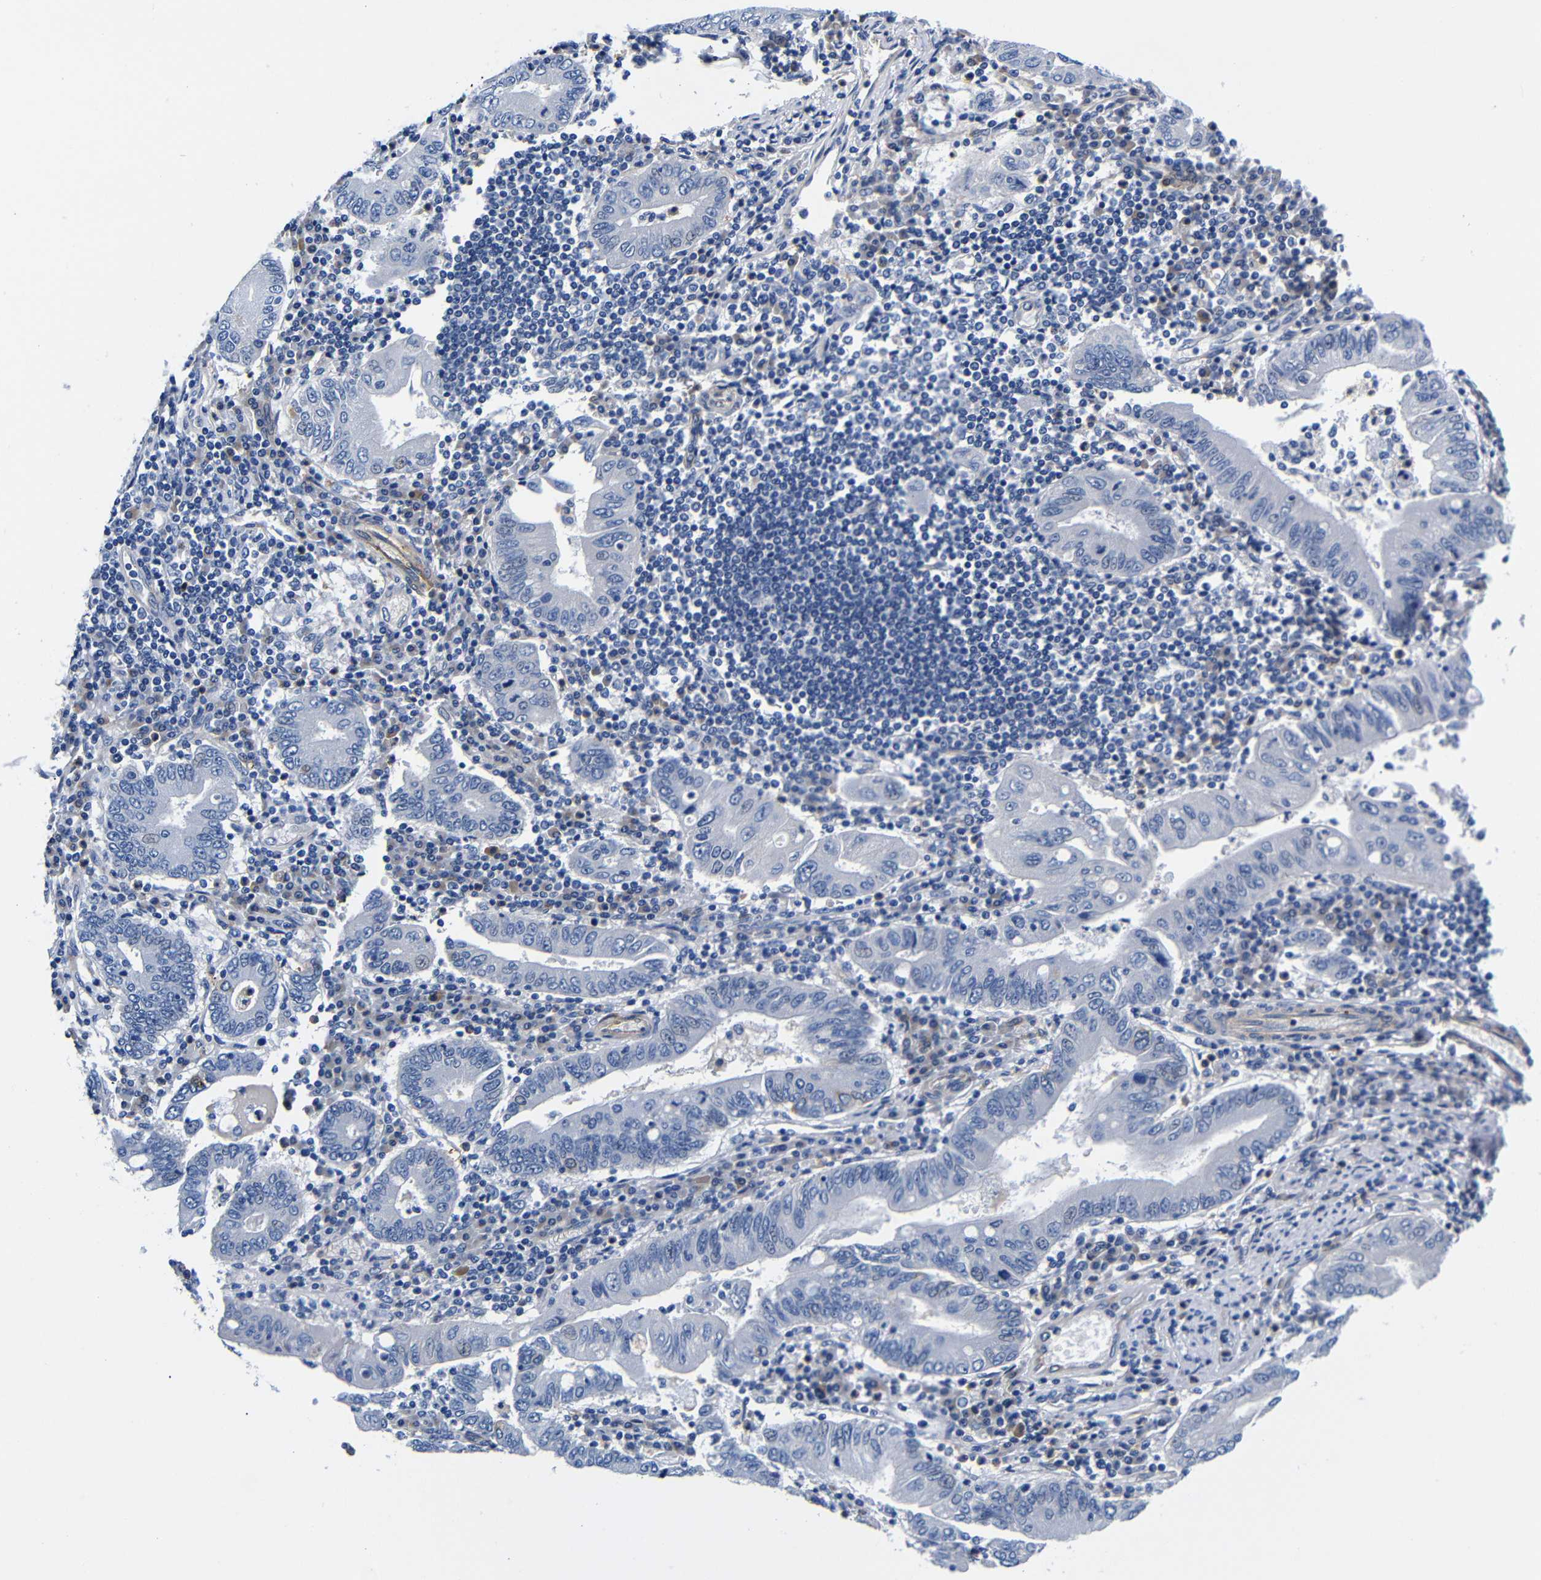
{"staining": {"intensity": "negative", "quantity": "none", "location": "none"}, "tissue": "stomach cancer", "cell_type": "Tumor cells", "image_type": "cancer", "snomed": [{"axis": "morphology", "description": "Normal tissue, NOS"}, {"axis": "morphology", "description": "Adenocarcinoma, NOS"}, {"axis": "topography", "description": "Esophagus"}, {"axis": "topography", "description": "Stomach, upper"}, {"axis": "topography", "description": "Peripheral nerve tissue"}], "caption": "The histopathology image shows no significant positivity in tumor cells of adenocarcinoma (stomach). (DAB IHC with hematoxylin counter stain).", "gene": "LRIG1", "patient": {"sex": "male", "age": 62}}